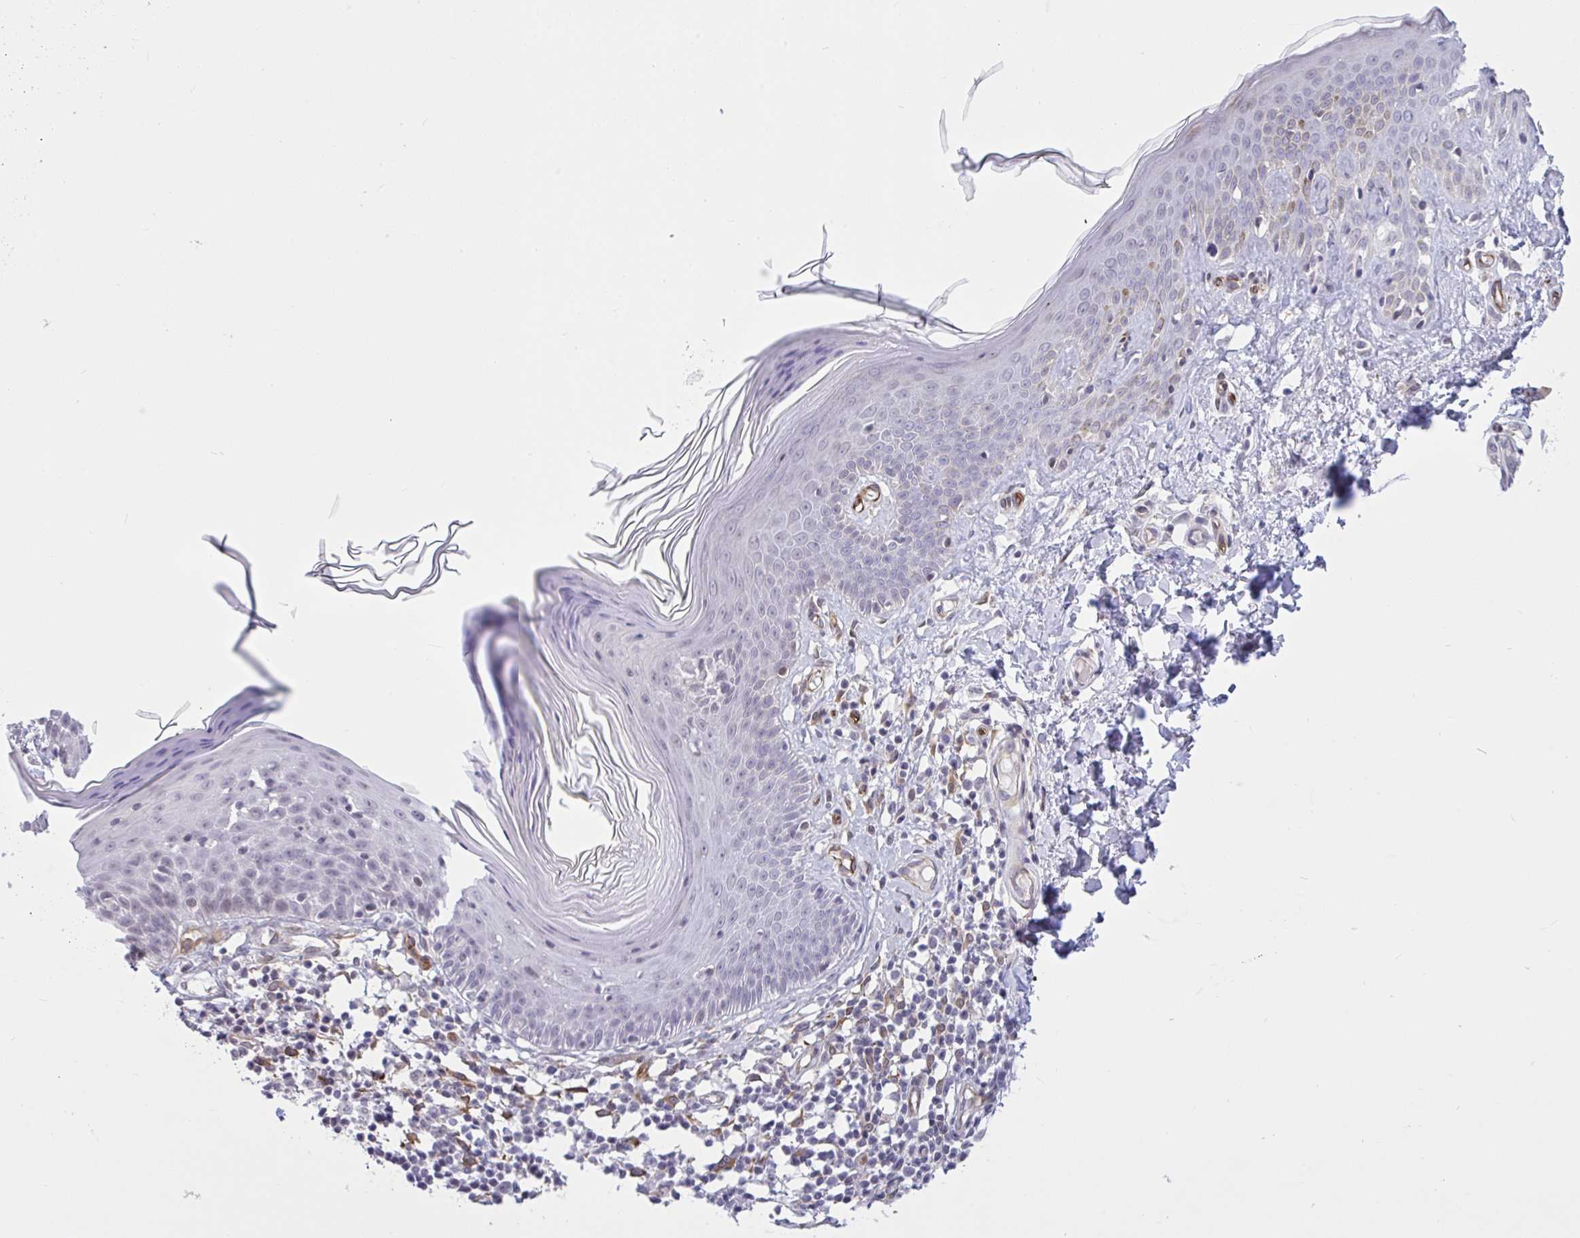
{"staining": {"intensity": "moderate", "quantity": "<25%", "location": "cytoplasmic/membranous"}, "tissue": "skin", "cell_type": "Fibroblasts", "image_type": "normal", "snomed": [{"axis": "morphology", "description": "Normal tissue, NOS"}, {"axis": "topography", "description": "Skin"}, {"axis": "topography", "description": "Peripheral nerve tissue"}], "caption": "Skin stained with immunohistochemistry (IHC) exhibits moderate cytoplasmic/membranous expression in about <25% of fibroblasts. The protein is shown in brown color, while the nuclei are stained blue.", "gene": "EML1", "patient": {"sex": "female", "age": 45}}